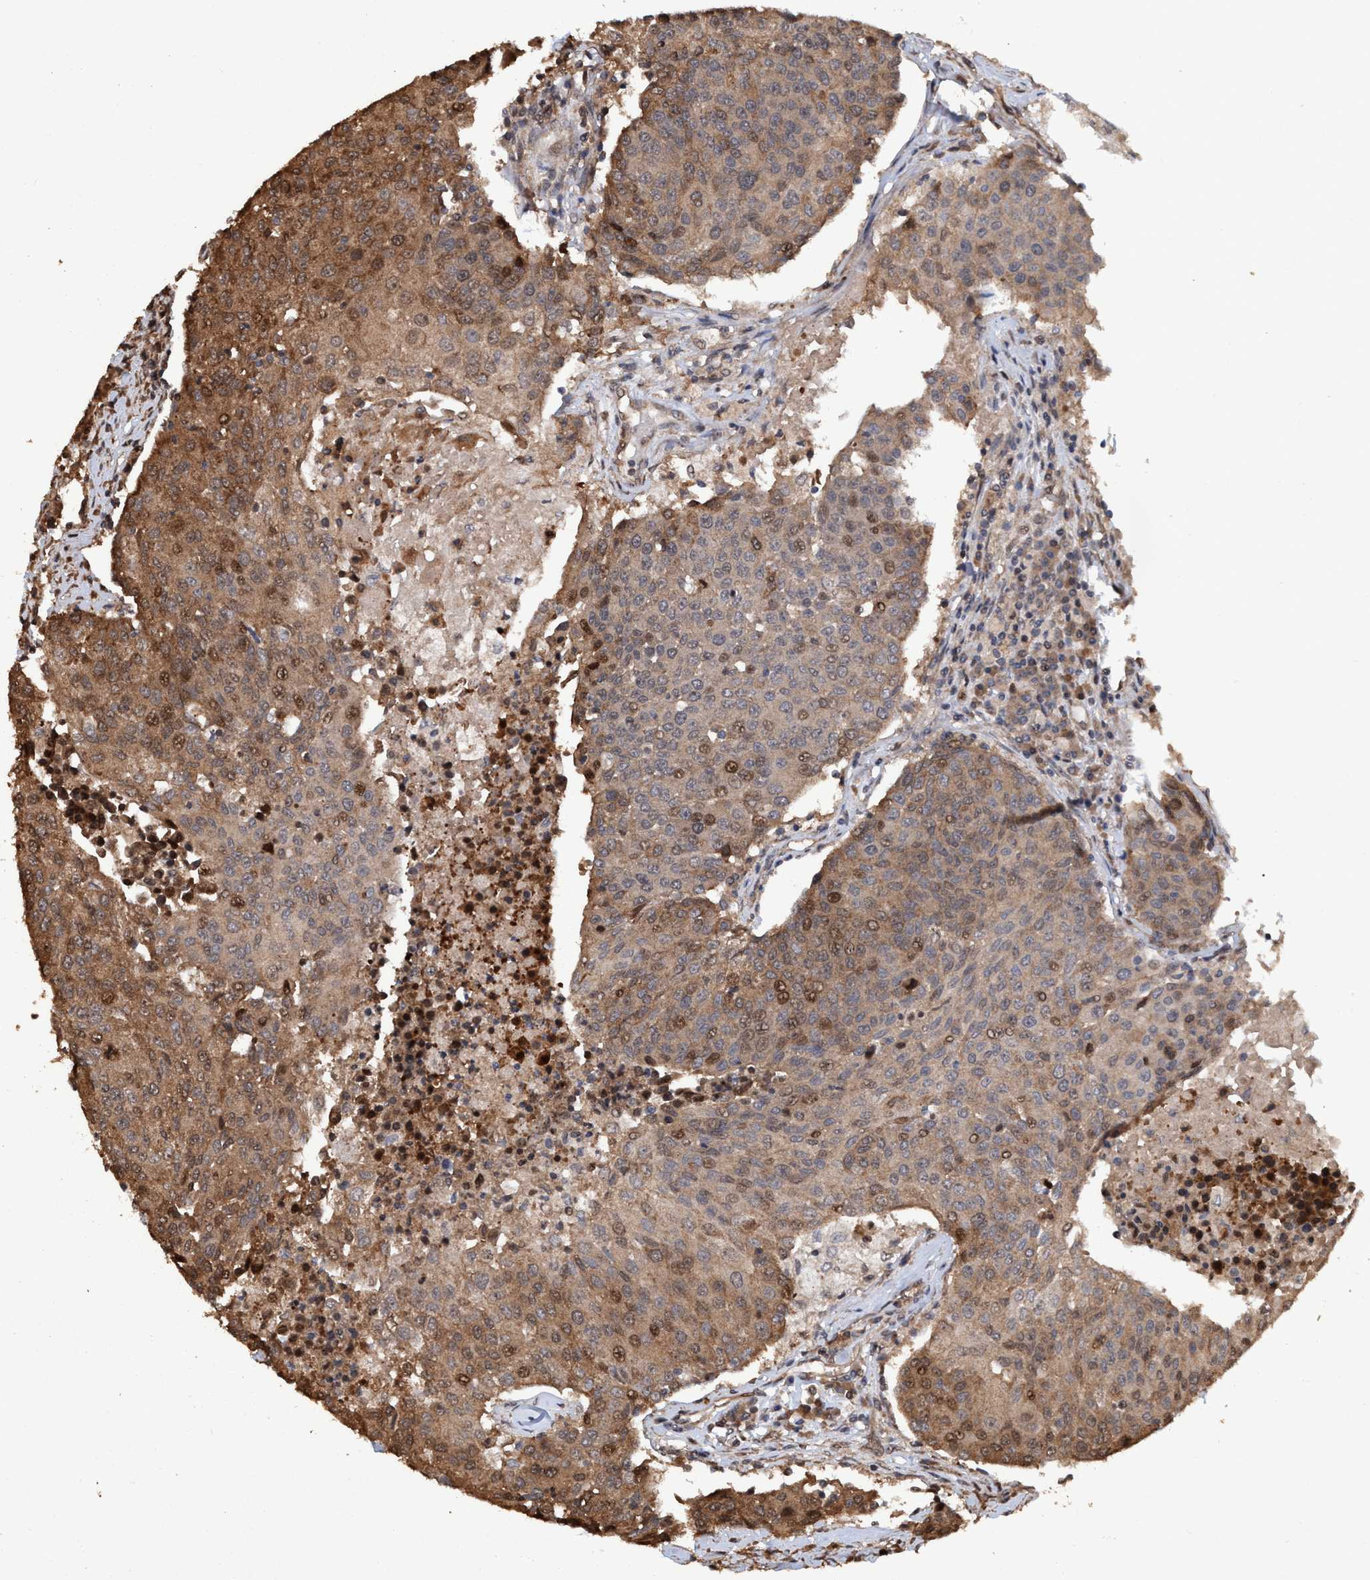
{"staining": {"intensity": "moderate", "quantity": ">75%", "location": "cytoplasmic/membranous,nuclear"}, "tissue": "urothelial cancer", "cell_type": "Tumor cells", "image_type": "cancer", "snomed": [{"axis": "morphology", "description": "Urothelial carcinoma, High grade"}, {"axis": "topography", "description": "Urinary bladder"}], "caption": "The image displays immunohistochemical staining of urothelial carcinoma (high-grade). There is moderate cytoplasmic/membranous and nuclear positivity is seen in approximately >75% of tumor cells.", "gene": "TRPC7", "patient": {"sex": "female", "age": 85}}